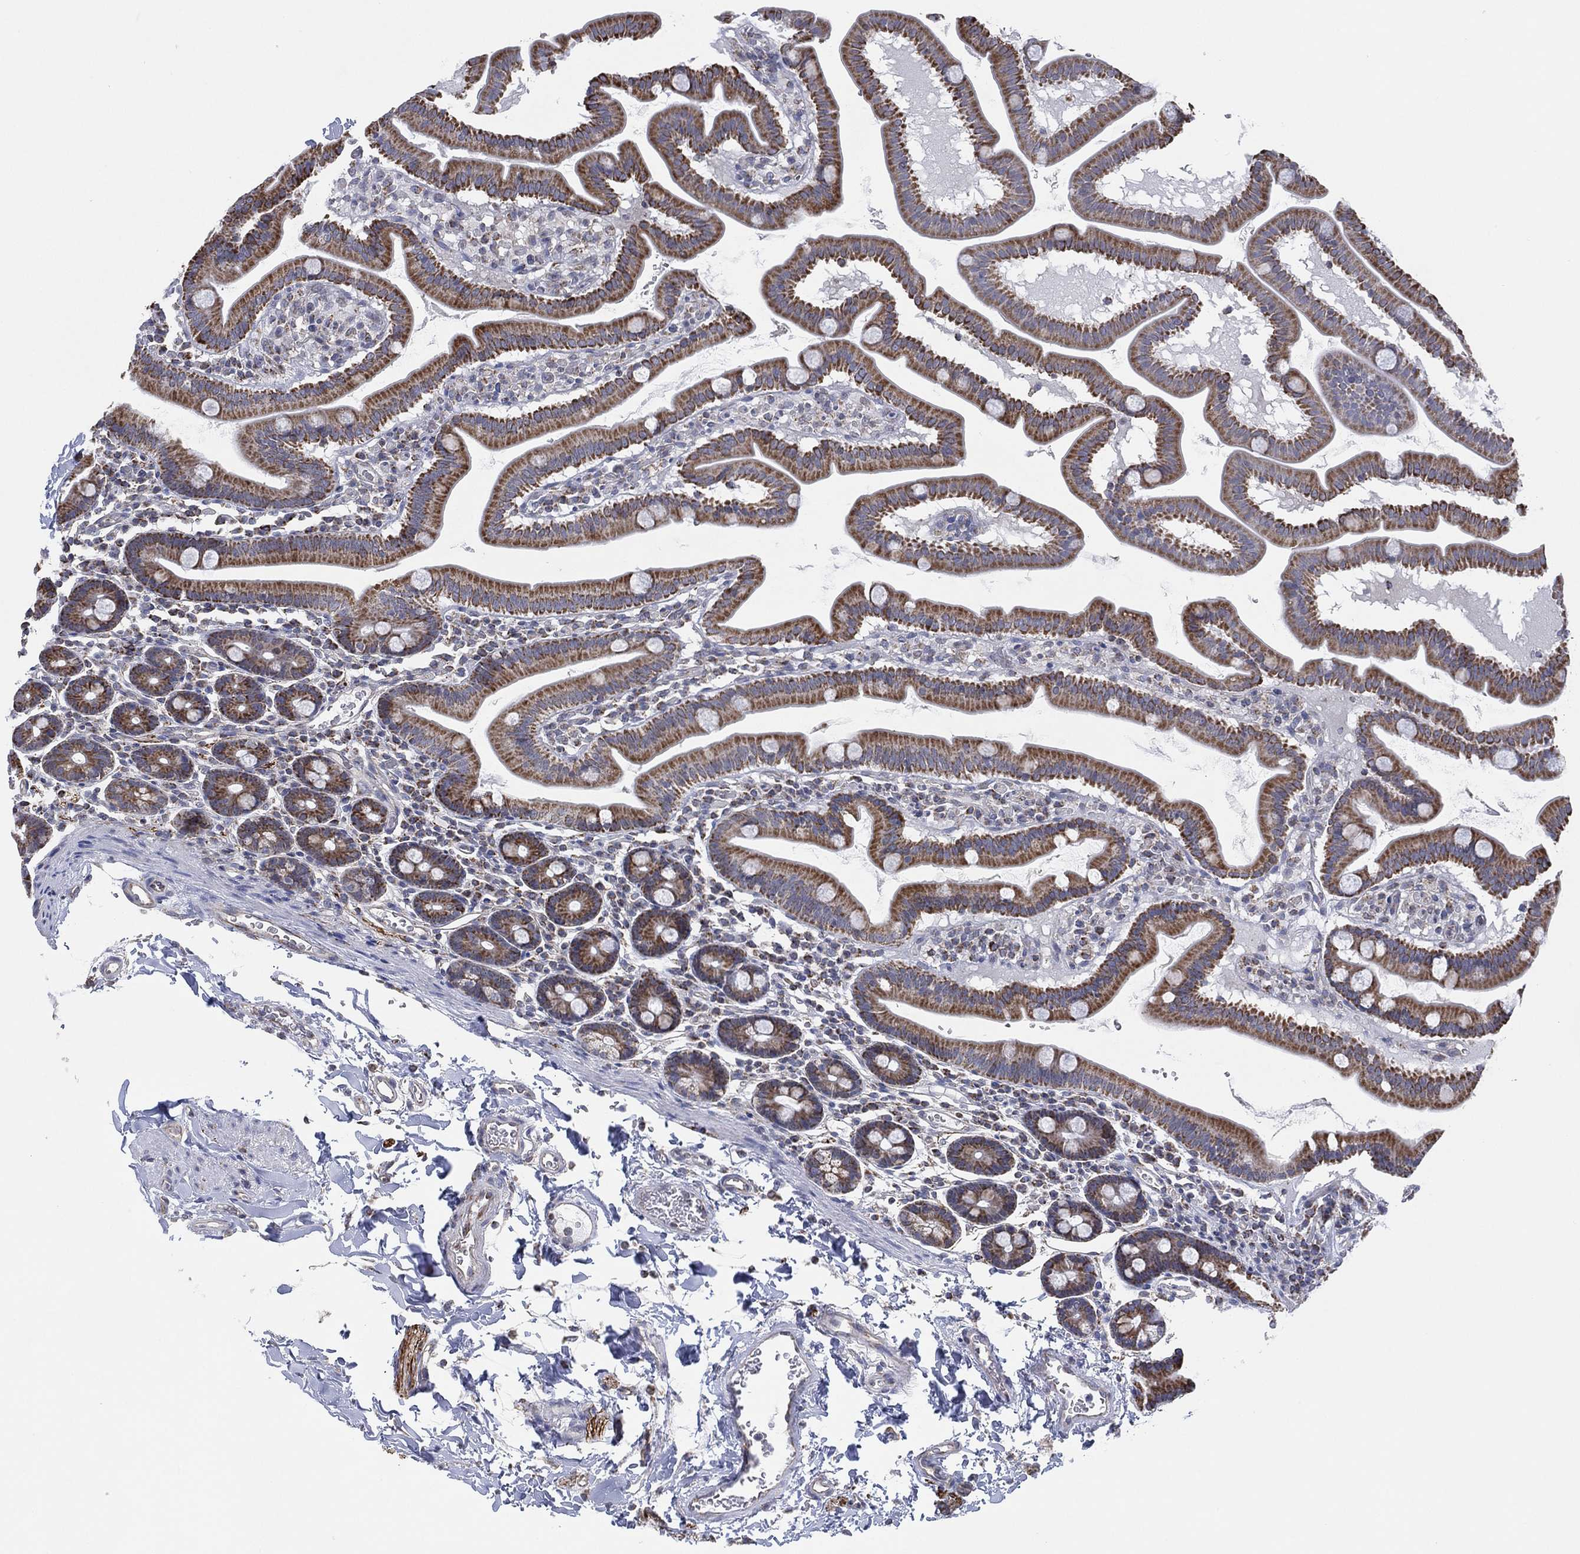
{"staining": {"intensity": "moderate", "quantity": ">75%", "location": "cytoplasmic/membranous"}, "tissue": "duodenum", "cell_type": "Glandular cells", "image_type": "normal", "snomed": [{"axis": "morphology", "description": "Normal tissue, NOS"}, {"axis": "topography", "description": "Duodenum"}], "caption": "Immunohistochemical staining of normal duodenum reveals >75% levels of moderate cytoplasmic/membranous protein positivity in about >75% of glandular cells. (Stains: DAB in brown, nuclei in blue, Microscopy: brightfield microscopy at high magnification).", "gene": "INA", "patient": {"sex": "male", "age": 59}}